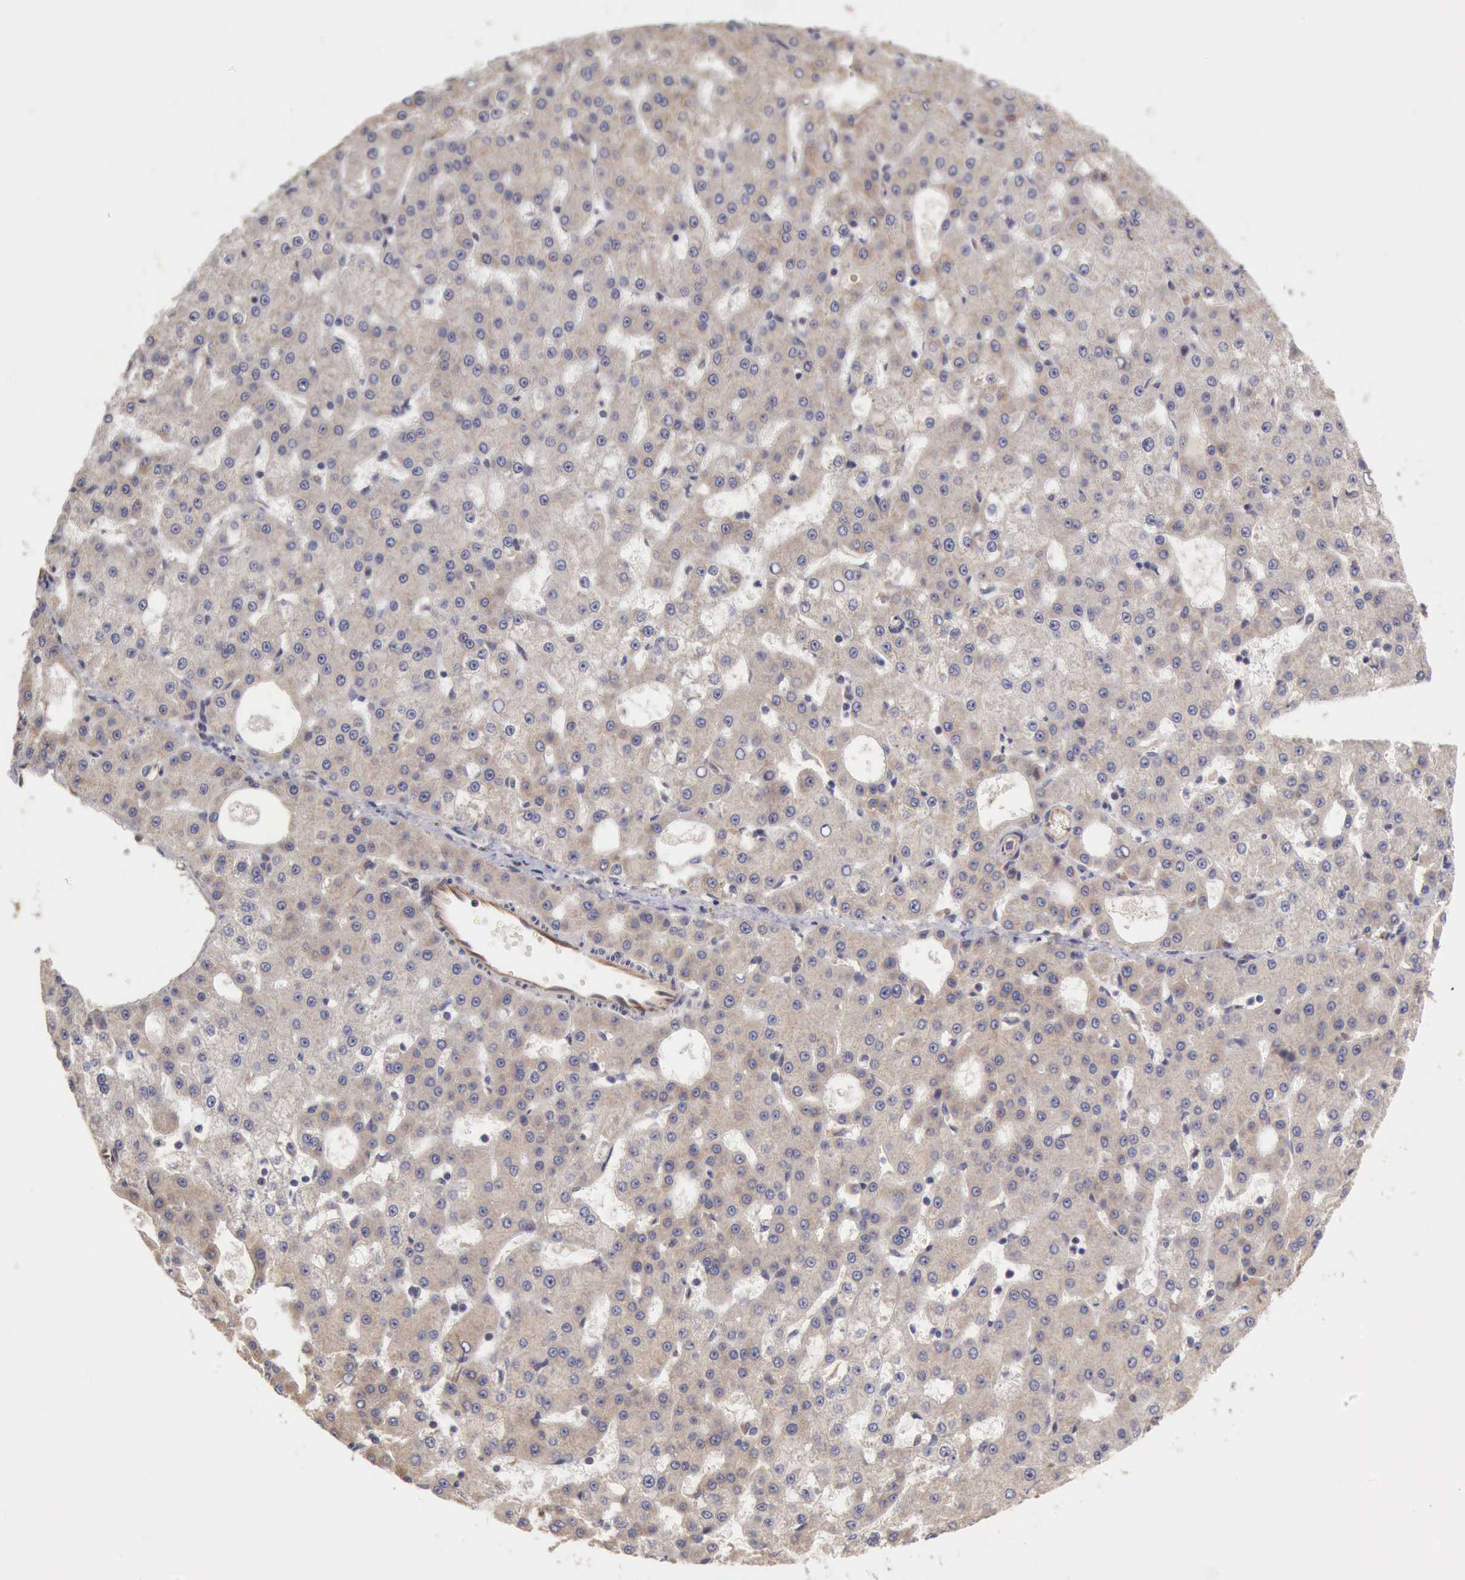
{"staining": {"intensity": "negative", "quantity": "none", "location": "none"}, "tissue": "liver cancer", "cell_type": "Tumor cells", "image_type": "cancer", "snomed": [{"axis": "morphology", "description": "Carcinoma, Hepatocellular, NOS"}, {"axis": "topography", "description": "Liver"}], "caption": "This is an immunohistochemistry (IHC) histopathology image of human hepatocellular carcinoma (liver). There is no positivity in tumor cells.", "gene": "BMX", "patient": {"sex": "male", "age": 47}}